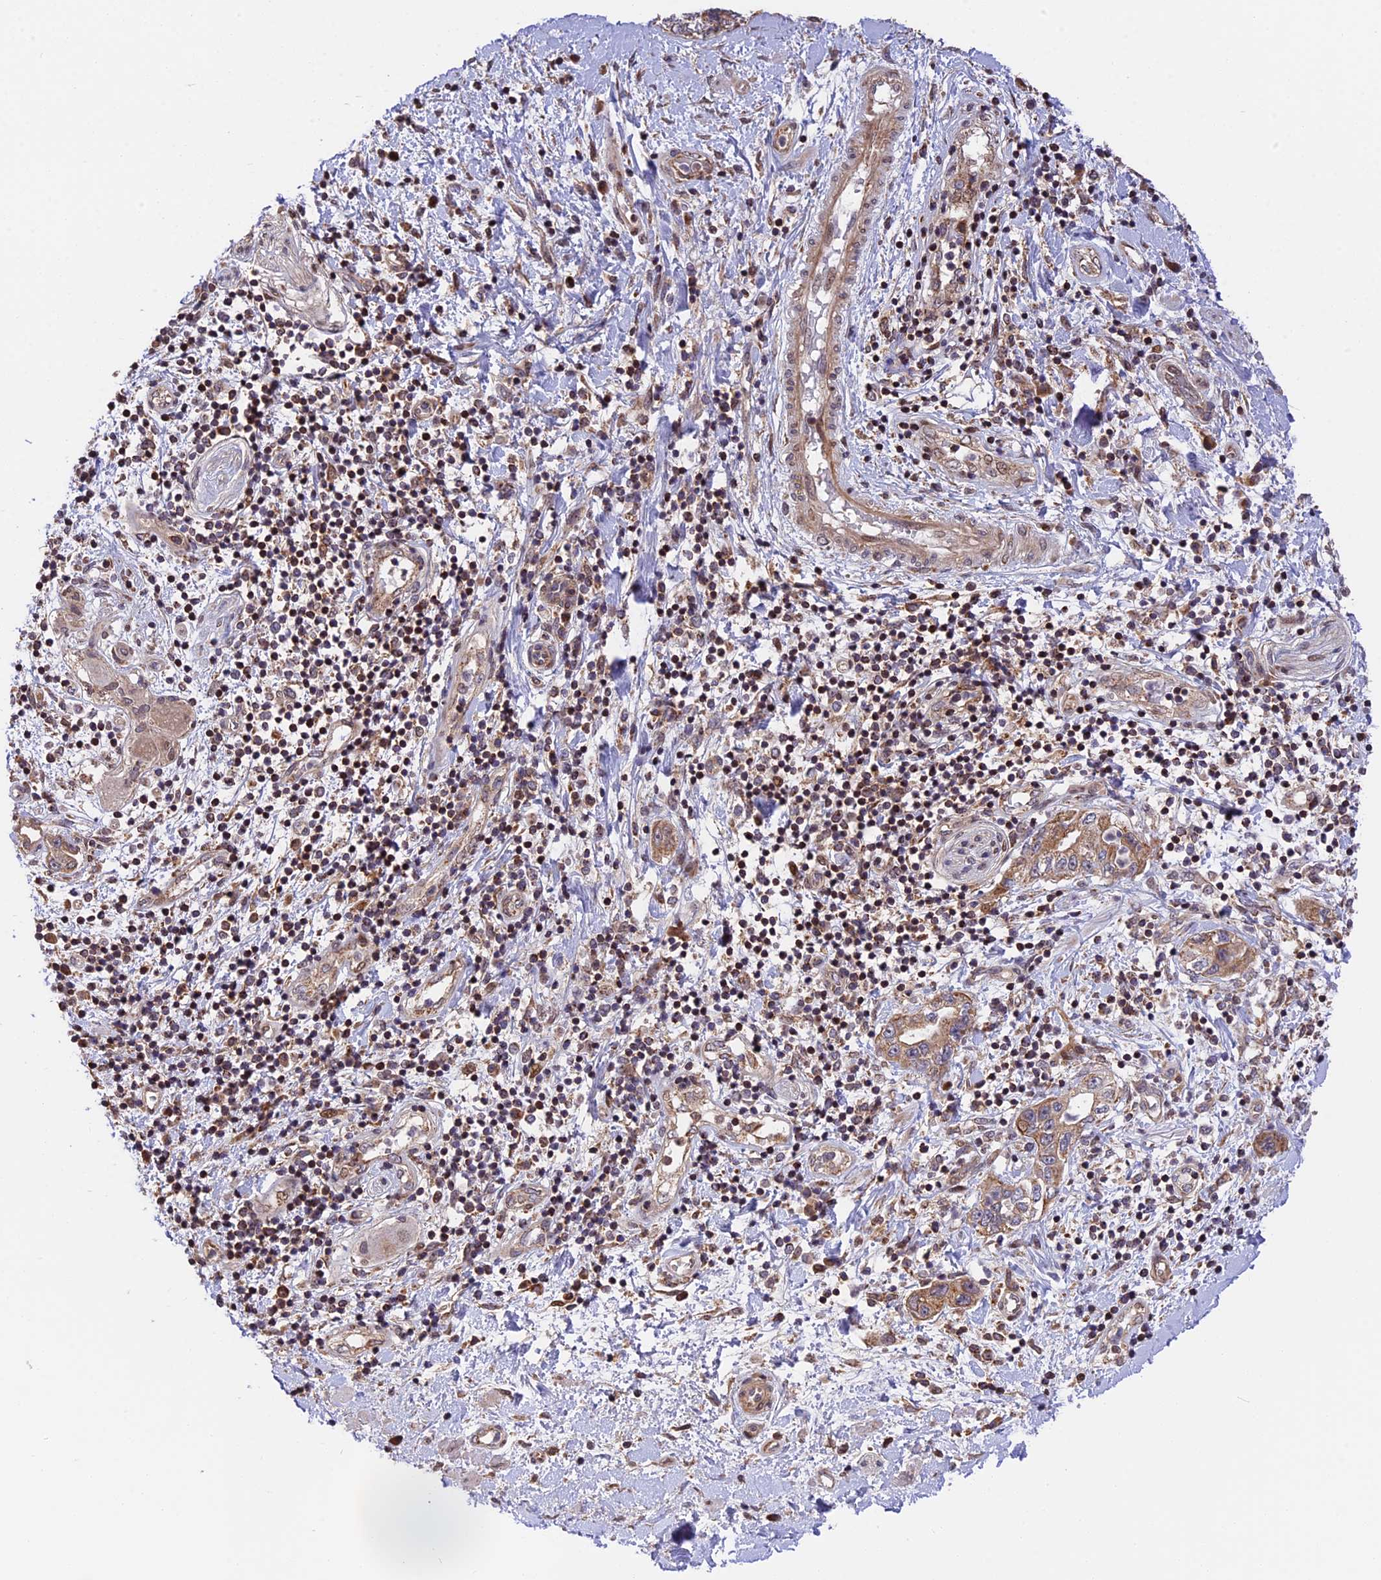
{"staining": {"intensity": "moderate", "quantity": "25%-75%", "location": "cytoplasmic/membranous"}, "tissue": "pancreatic cancer", "cell_type": "Tumor cells", "image_type": "cancer", "snomed": [{"axis": "morphology", "description": "Adenocarcinoma, NOS"}, {"axis": "topography", "description": "Pancreas"}], "caption": "Moderate cytoplasmic/membranous staining for a protein is present in approximately 25%-75% of tumor cells of pancreatic cancer (adenocarcinoma) using immunohistochemistry.", "gene": "RERGL", "patient": {"sex": "female", "age": 73}}